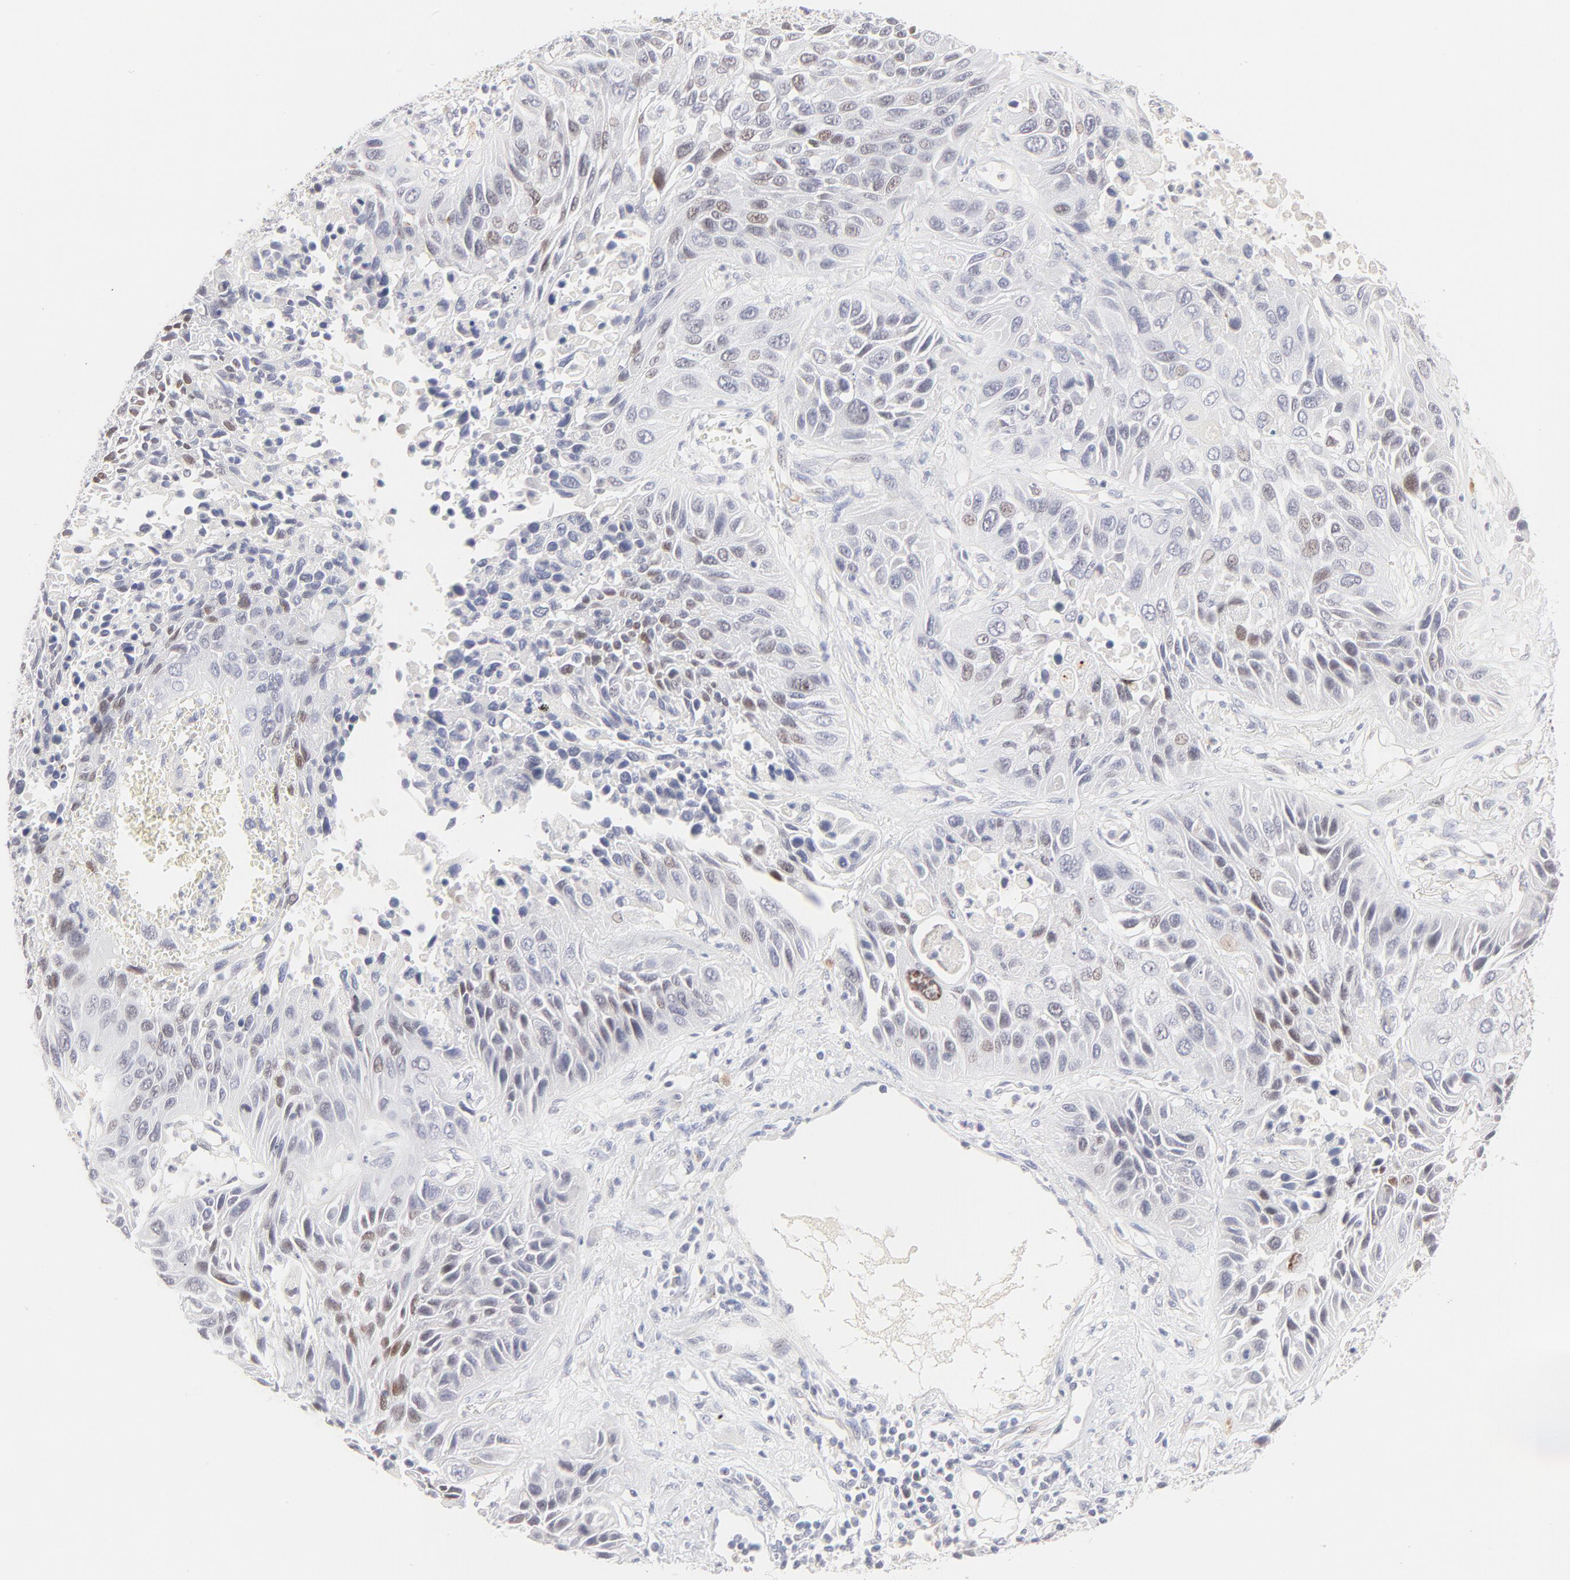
{"staining": {"intensity": "weak", "quantity": "<25%", "location": "nuclear"}, "tissue": "lung cancer", "cell_type": "Tumor cells", "image_type": "cancer", "snomed": [{"axis": "morphology", "description": "Squamous cell carcinoma, NOS"}, {"axis": "topography", "description": "Lung"}], "caption": "This is an IHC histopathology image of human lung cancer. There is no positivity in tumor cells.", "gene": "ELF3", "patient": {"sex": "female", "age": 76}}